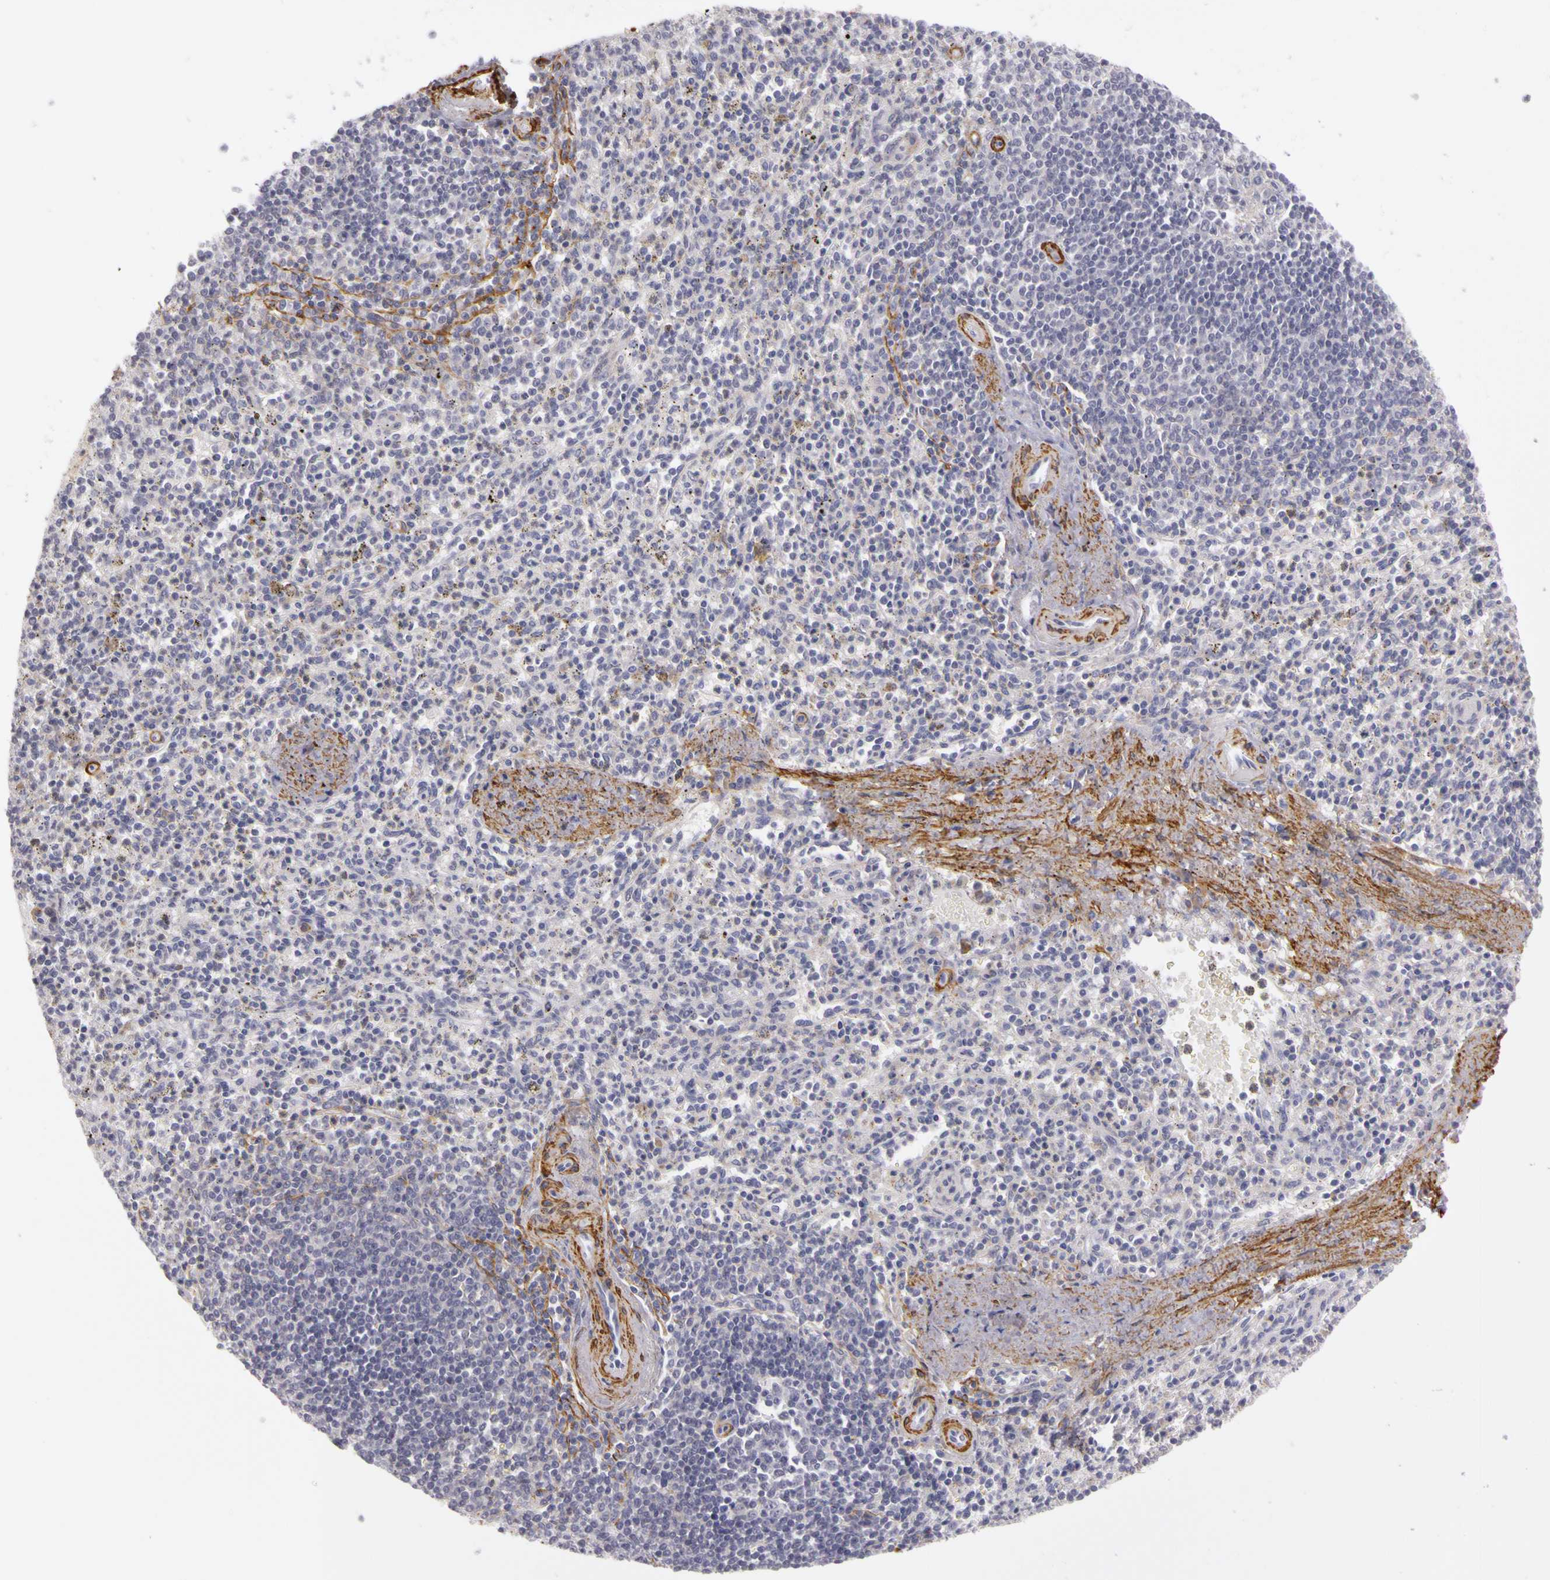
{"staining": {"intensity": "negative", "quantity": "none", "location": "none"}, "tissue": "spleen", "cell_type": "Cells in red pulp", "image_type": "normal", "snomed": [{"axis": "morphology", "description": "Normal tissue, NOS"}, {"axis": "topography", "description": "Spleen"}], "caption": "An image of spleen stained for a protein exhibits no brown staining in cells in red pulp. (Stains: DAB (3,3'-diaminobenzidine) immunohistochemistry with hematoxylin counter stain, Microscopy: brightfield microscopy at high magnification).", "gene": "CNTN2", "patient": {"sex": "male", "age": 72}}